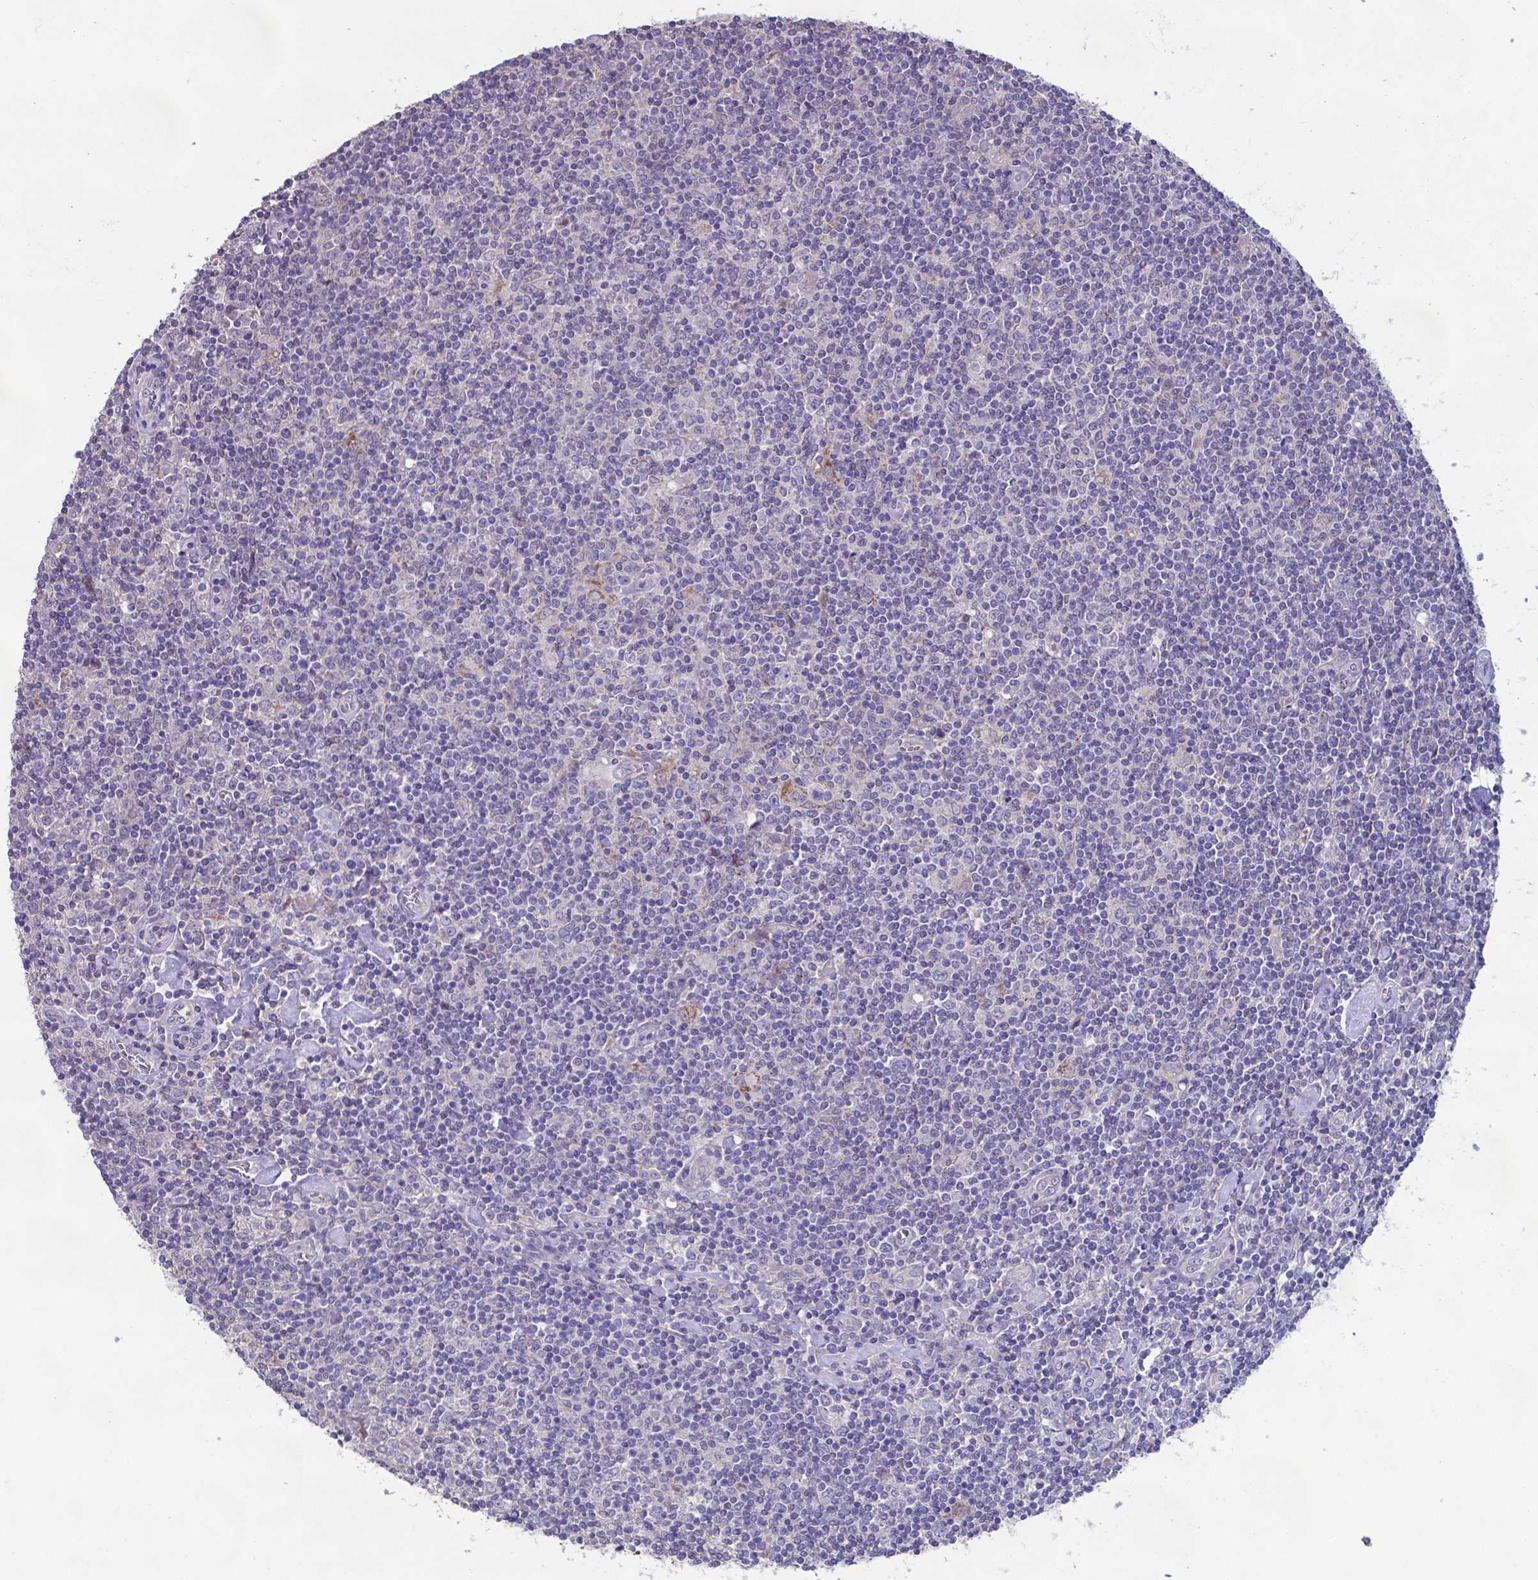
{"staining": {"intensity": "negative", "quantity": "none", "location": "none"}, "tissue": "lymphoma", "cell_type": "Tumor cells", "image_type": "cancer", "snomed": [{"axis": "morphology", "description": "Hodgkin's disease, NOS"}, {"axis": "topography", "description": "Lymph node"}], "caption": "Lymphoma was stained to show a protein in brown. There is no significant staining in tumor cells.", "gene": "TYRO3", "patient": {"sex": "male", "age": 40}}